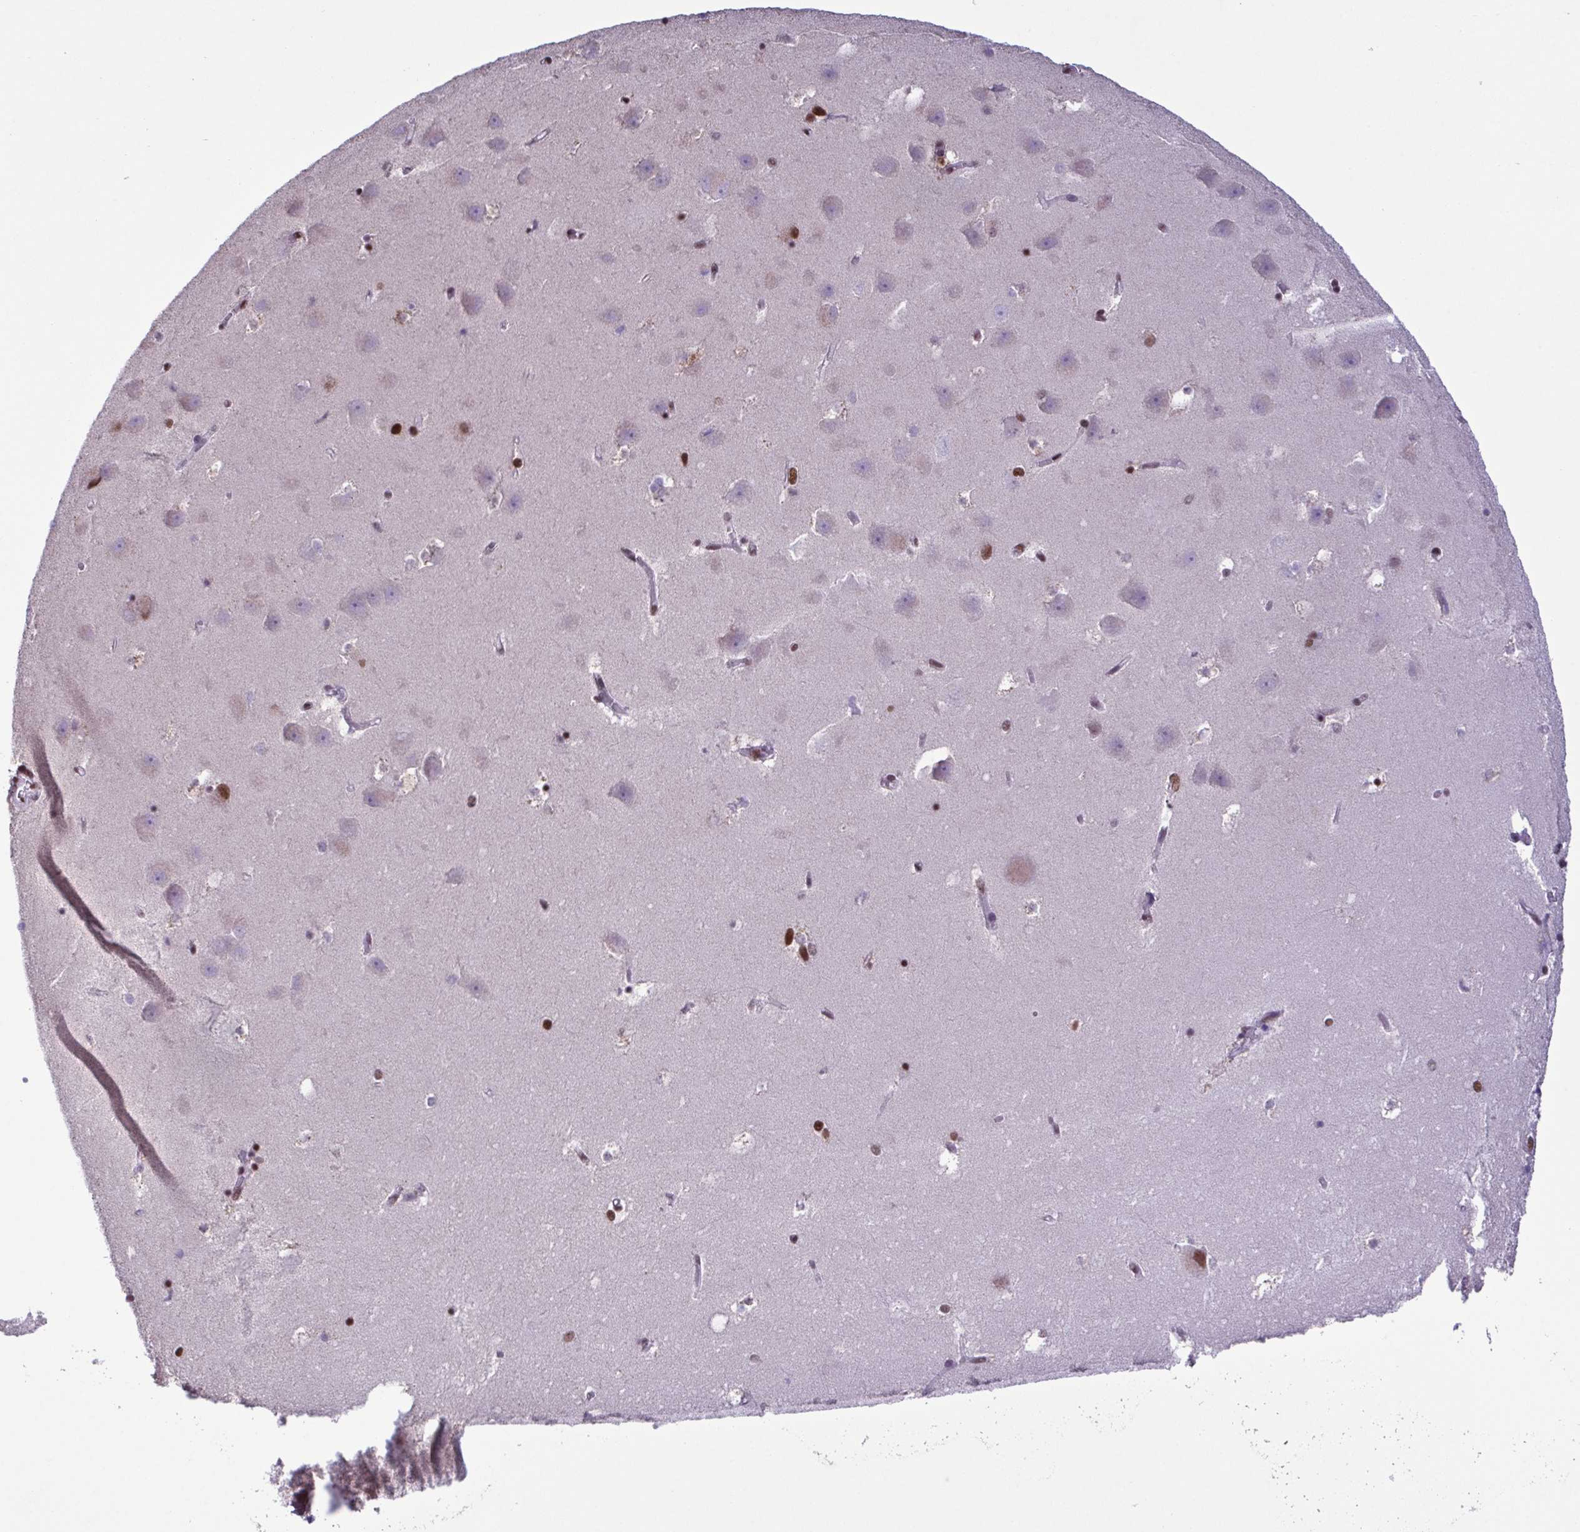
{"staining": {"intensity": "moderate", "quantity": "<25%", "location": "cytoplasmic/membranous"}, "tissue": "hippocampus", "cell_type": "Glial cells", "image_type": "normal", "snomed": [{"axis": "morphology", "description": "Normal tissue, NOS"}, {"axis": "topography", "description": "Hippocampus"}], "caption": "DAB (3,3'-diaminobenzidine) immunohistochemical staining of normal hippocampus demonstrates moderate cytoplasmic/membranous protein staining in approximately <25% of glial cells.", "gene": "TIMM21", "patient": {"sex": "male", "age": 58}}